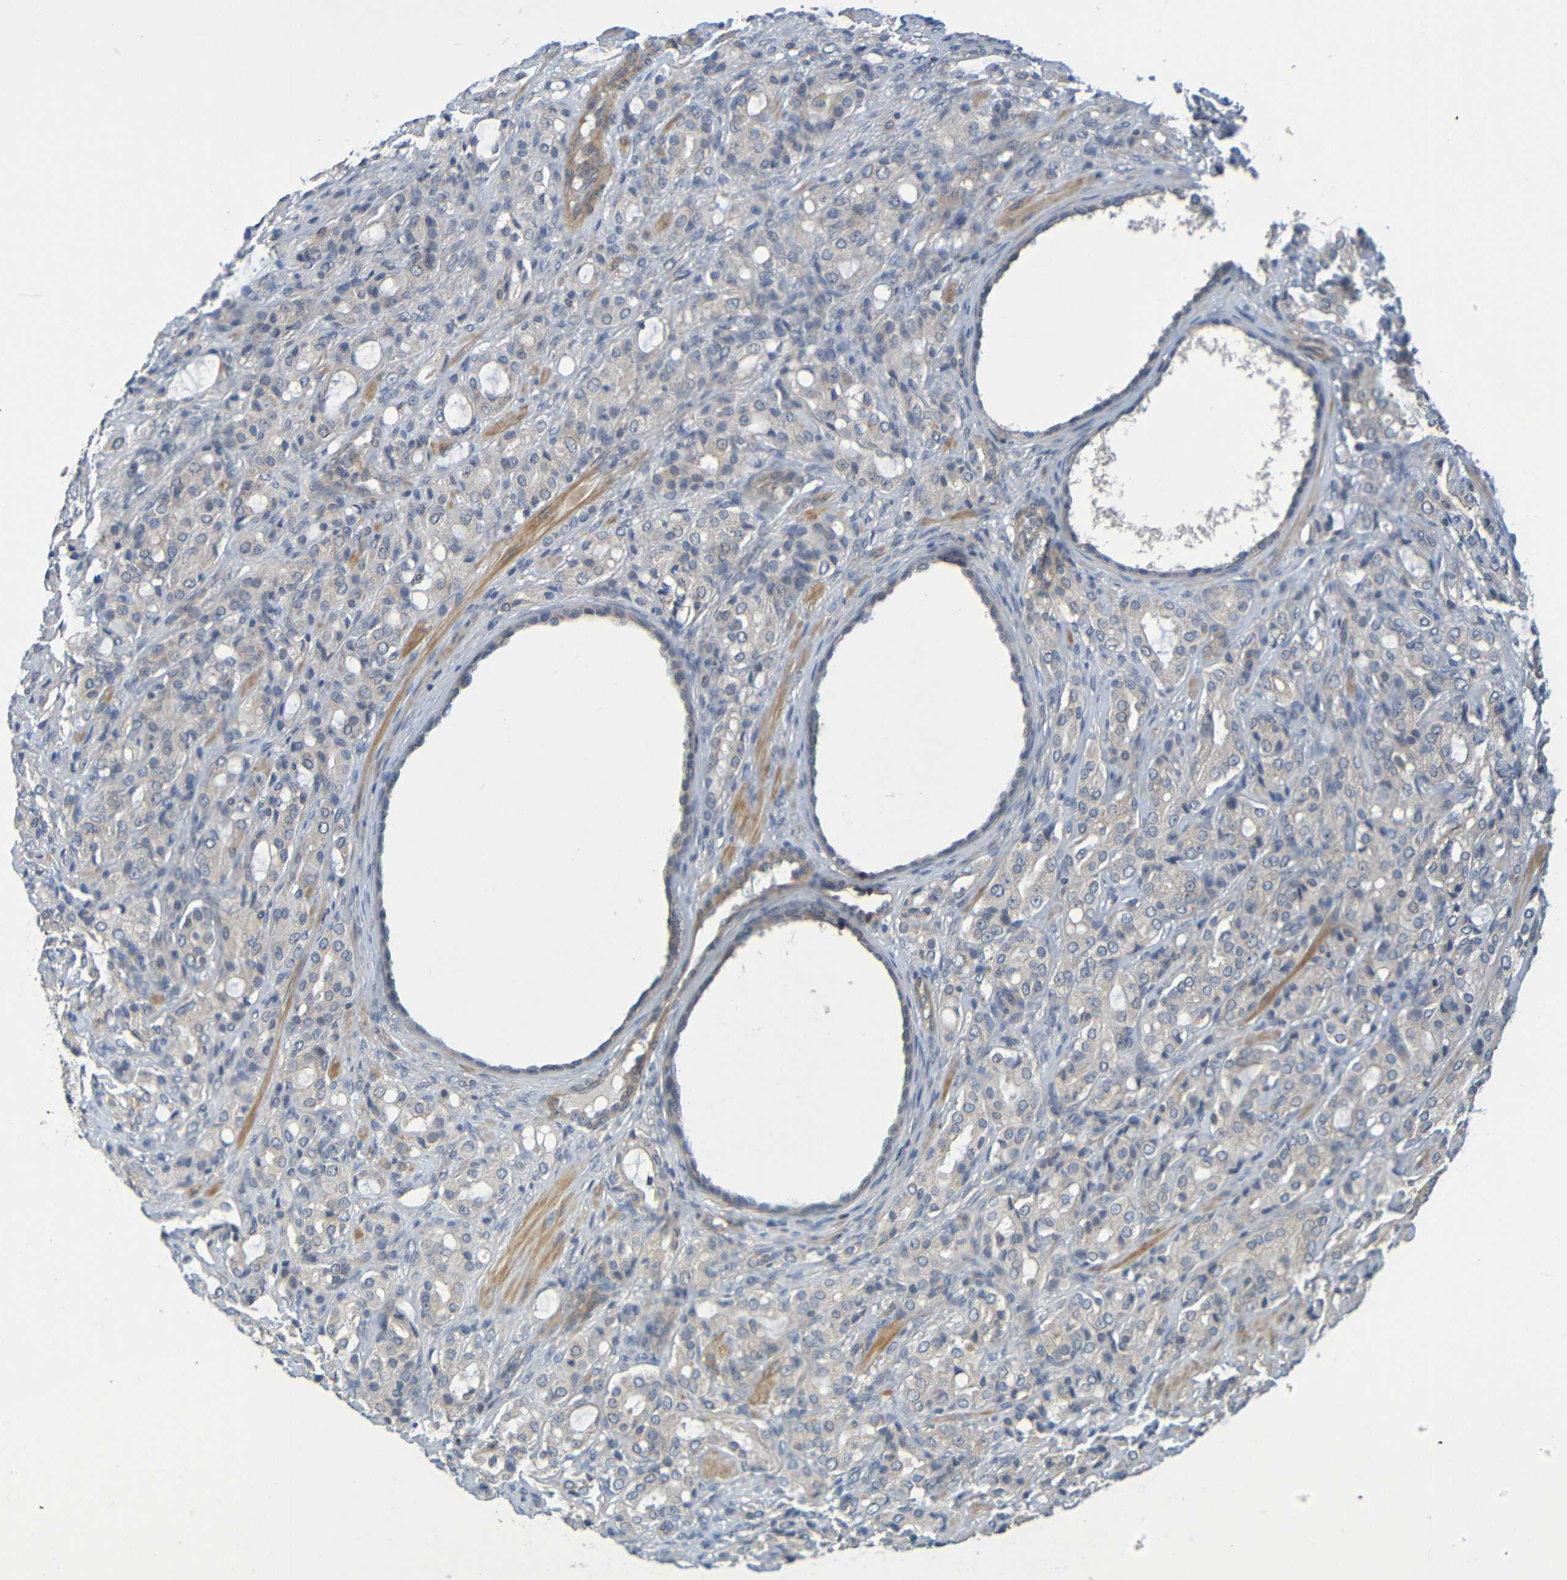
{"staining": {"intensity": "weak", "quantity": "<25%", "location": "cytoplasmic/membranous"}, "tissue": "prostate cancer", "cell_type": "Tumor cells", "image_type": "cancer", "snomed": [{"axis": "morphology", "description": "Adenocarcinoma, High grade"}, {"axis": "topography", "description": "Prostate"}], "caption": "Immunohistochemistry (IHC) image of neoplastic tissue: human prostate cancer stained with DAB reveals no significant protein expression in tumor cells.", "gene": "CYP4F2", "patient": {"sex": "male", "age": 72}}